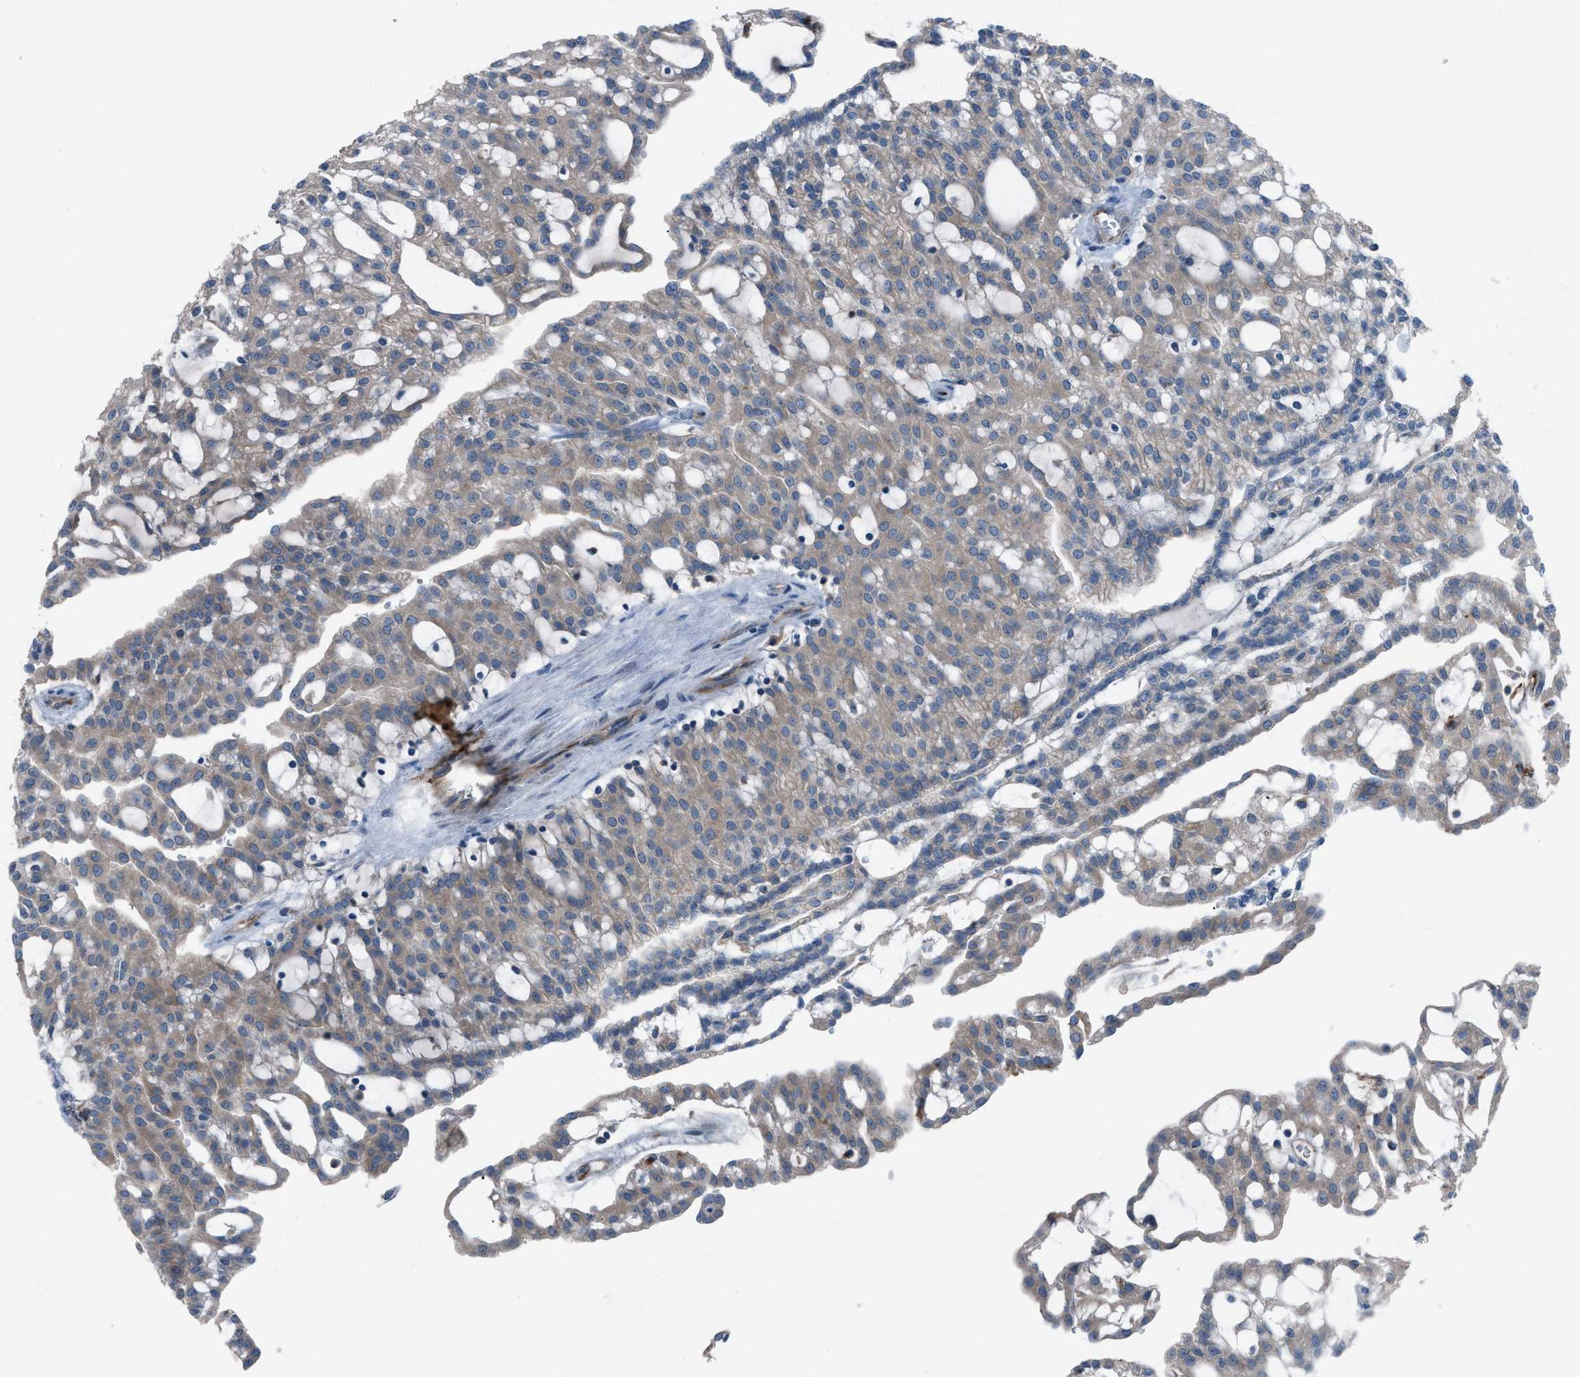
{"staining": {"intensity": "weak", "quantity": "25%-75%", "location": "cytoplasmic/membranous"}, "tissue": "renal cancer", "cell_type": "Tumor cells", "image_type": "cancer", "snomed": [{"axis": "morphology", "description": "Adenocarcinoma, NOS"}, {"axis": "topography", "description": "Kidney"}], "caption": "DAB immunohistochemical staining of renal cancer (adenocarcinoma) reveals weak cytoplasmic/membranous protein positivity in about 25%-75% of tumor cells.", "gene": "HEG1", "patient": {"sex": "male", "age": 63}}